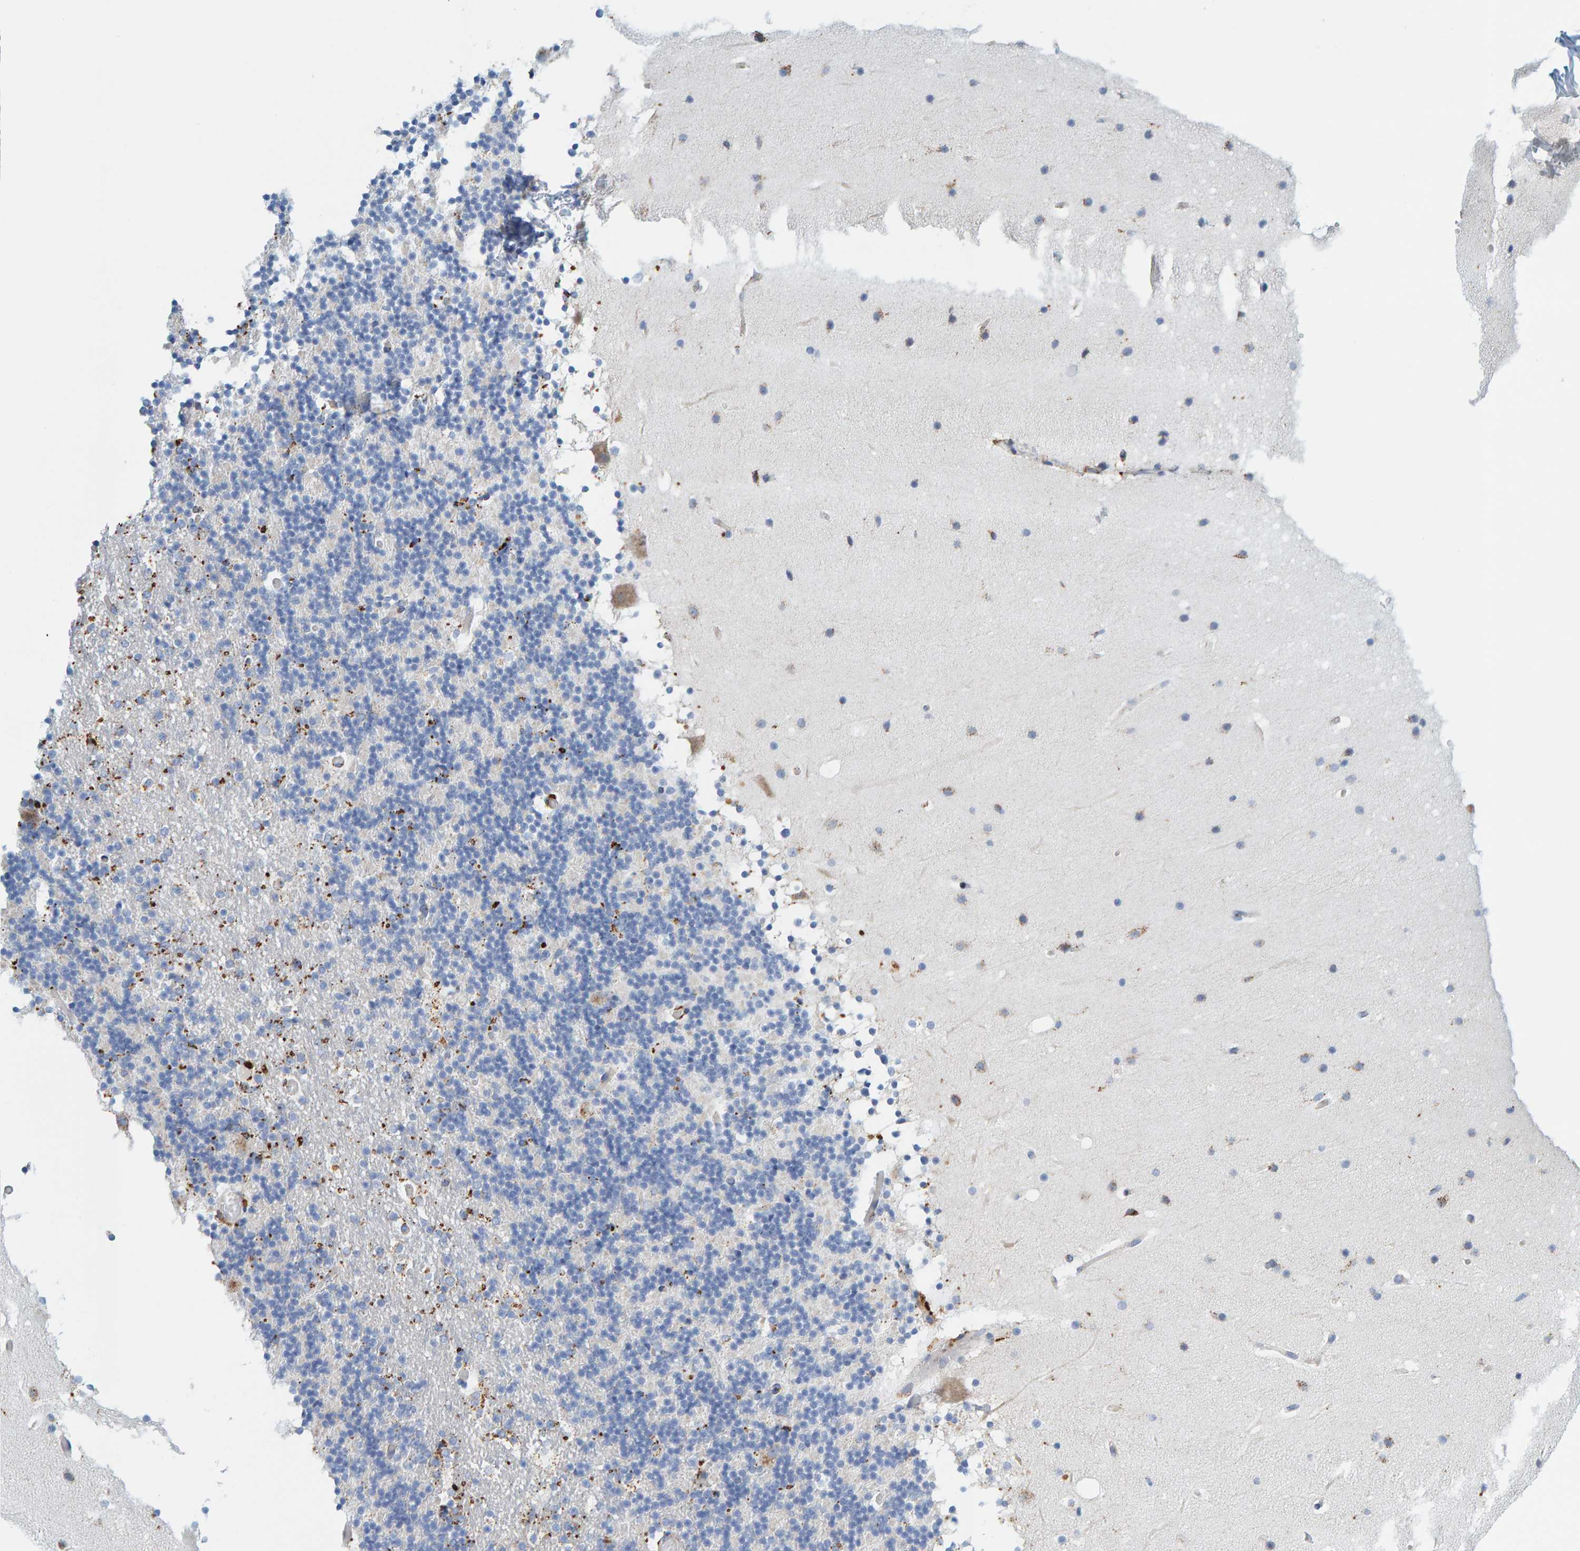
{"staining": {"intensity": "negative", "quantity": "none", "location": "none"}, "tissue": "cerebellum", "cell_type": "Cells in granular layer", "image_type": "normal", "snomed": [{"axis": "morphology", "description": "Normal tissue, NOS"}, {"axis": "topography", "description": "Cerebellum"}], "caption": "Cells in granular layer show no significant positivity in benign cerebellum. (DAB immunohistochemistry (IHC) with hematoxylin counter stain).", "gene": "BIN3", "patient": {"sex": "male", "age": 57}}